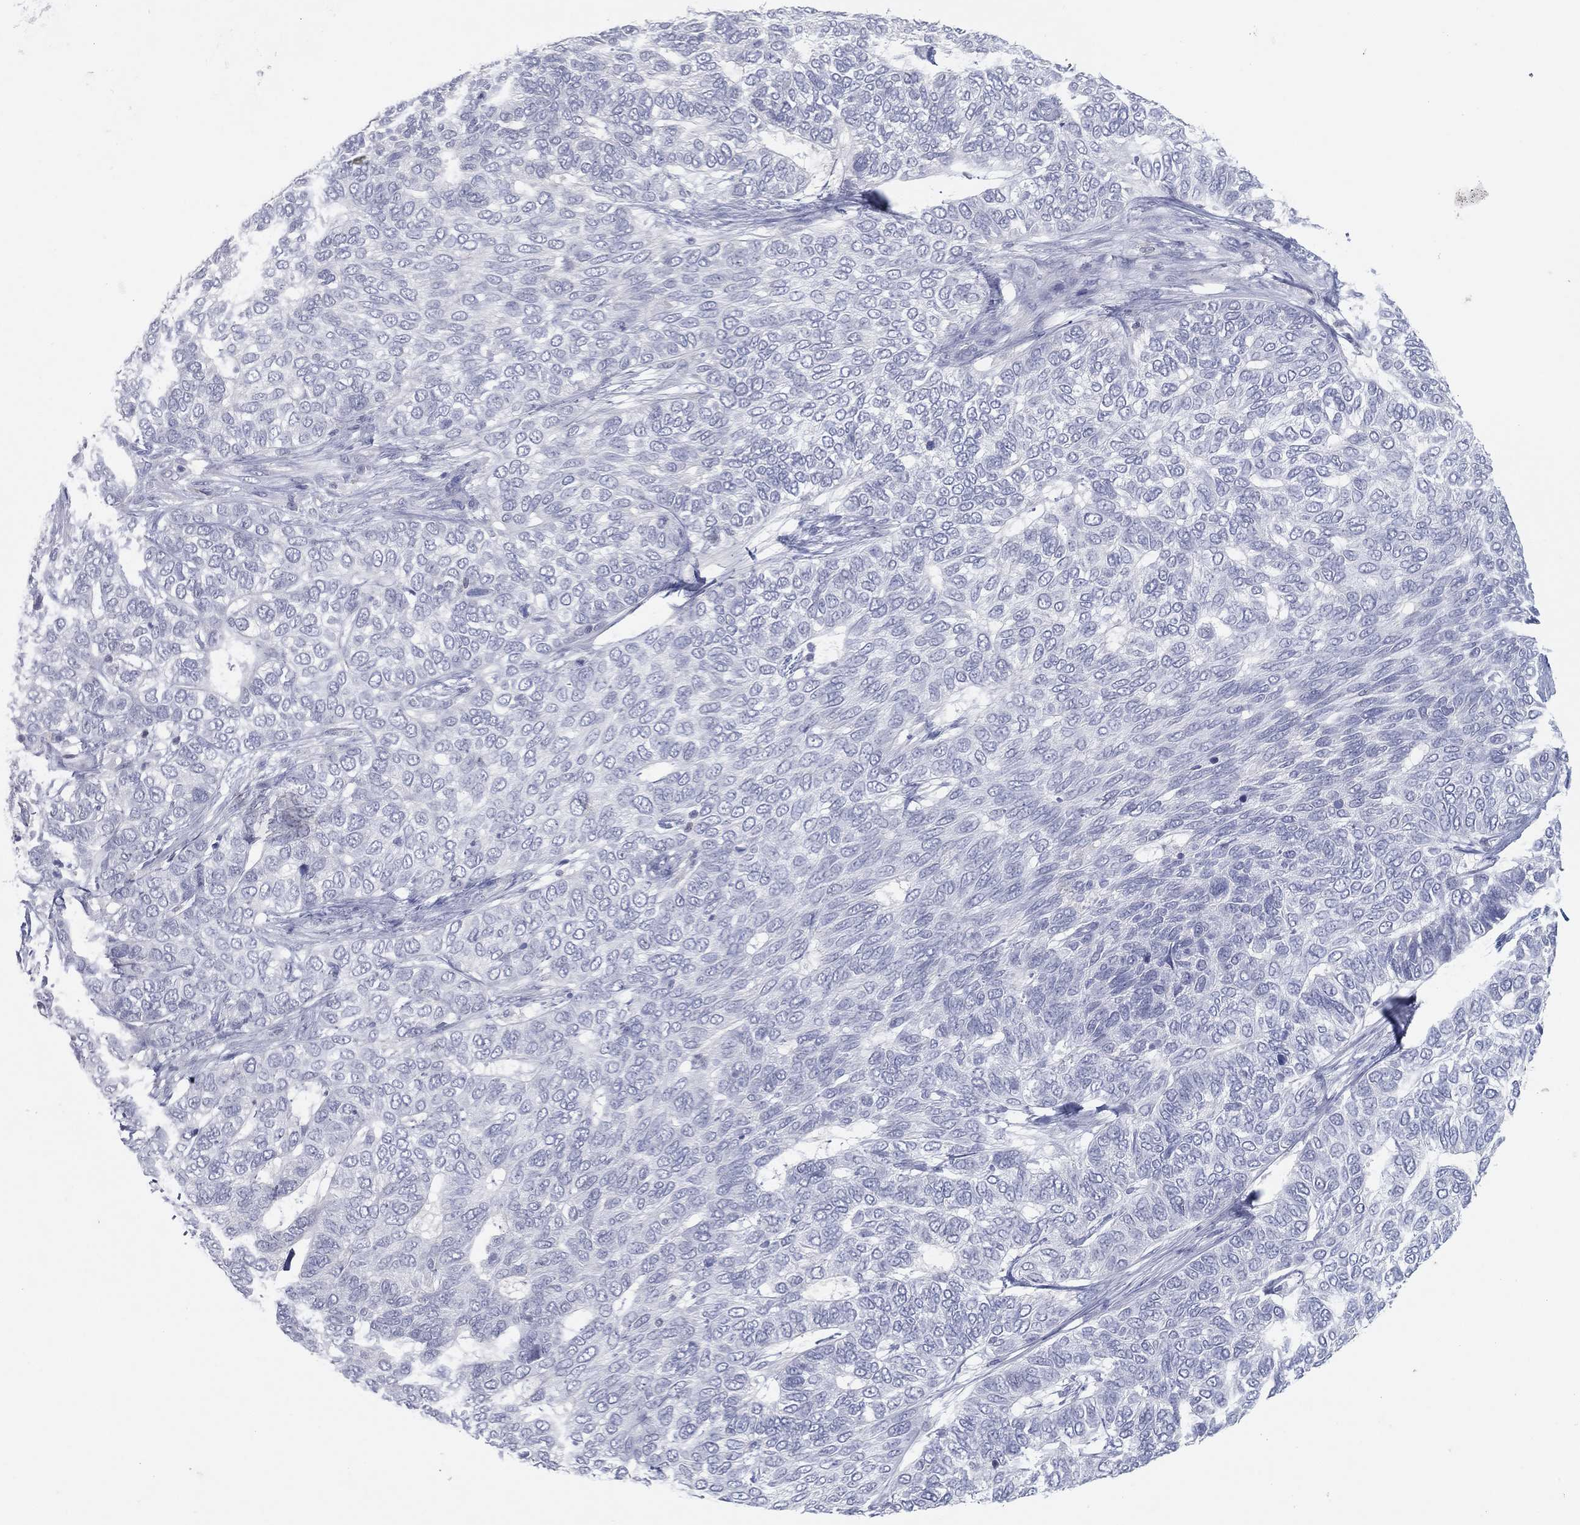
{"staining": {"intensity": "negative", "quantity": "none", "location": "none"}, "tissue": "skin cancer", "cell_type": "Tumor cells", "image_type": "cancer", "snomed": [{"axis": "morphology", "description": "Basal cell carcinoma"}, {"axis": "topography", "description": "Skin"}], "caption": "There is no significant staining in tumor cells of basal cell carcinoma (skin). The staining was performed using DAB to visualize the protein expression in brown, while the nuclei were stained in blue with hematoxylin (Magnification: 20x).", "gene": "CPT1B", "patient": {"sex": "female", "age": 65}}